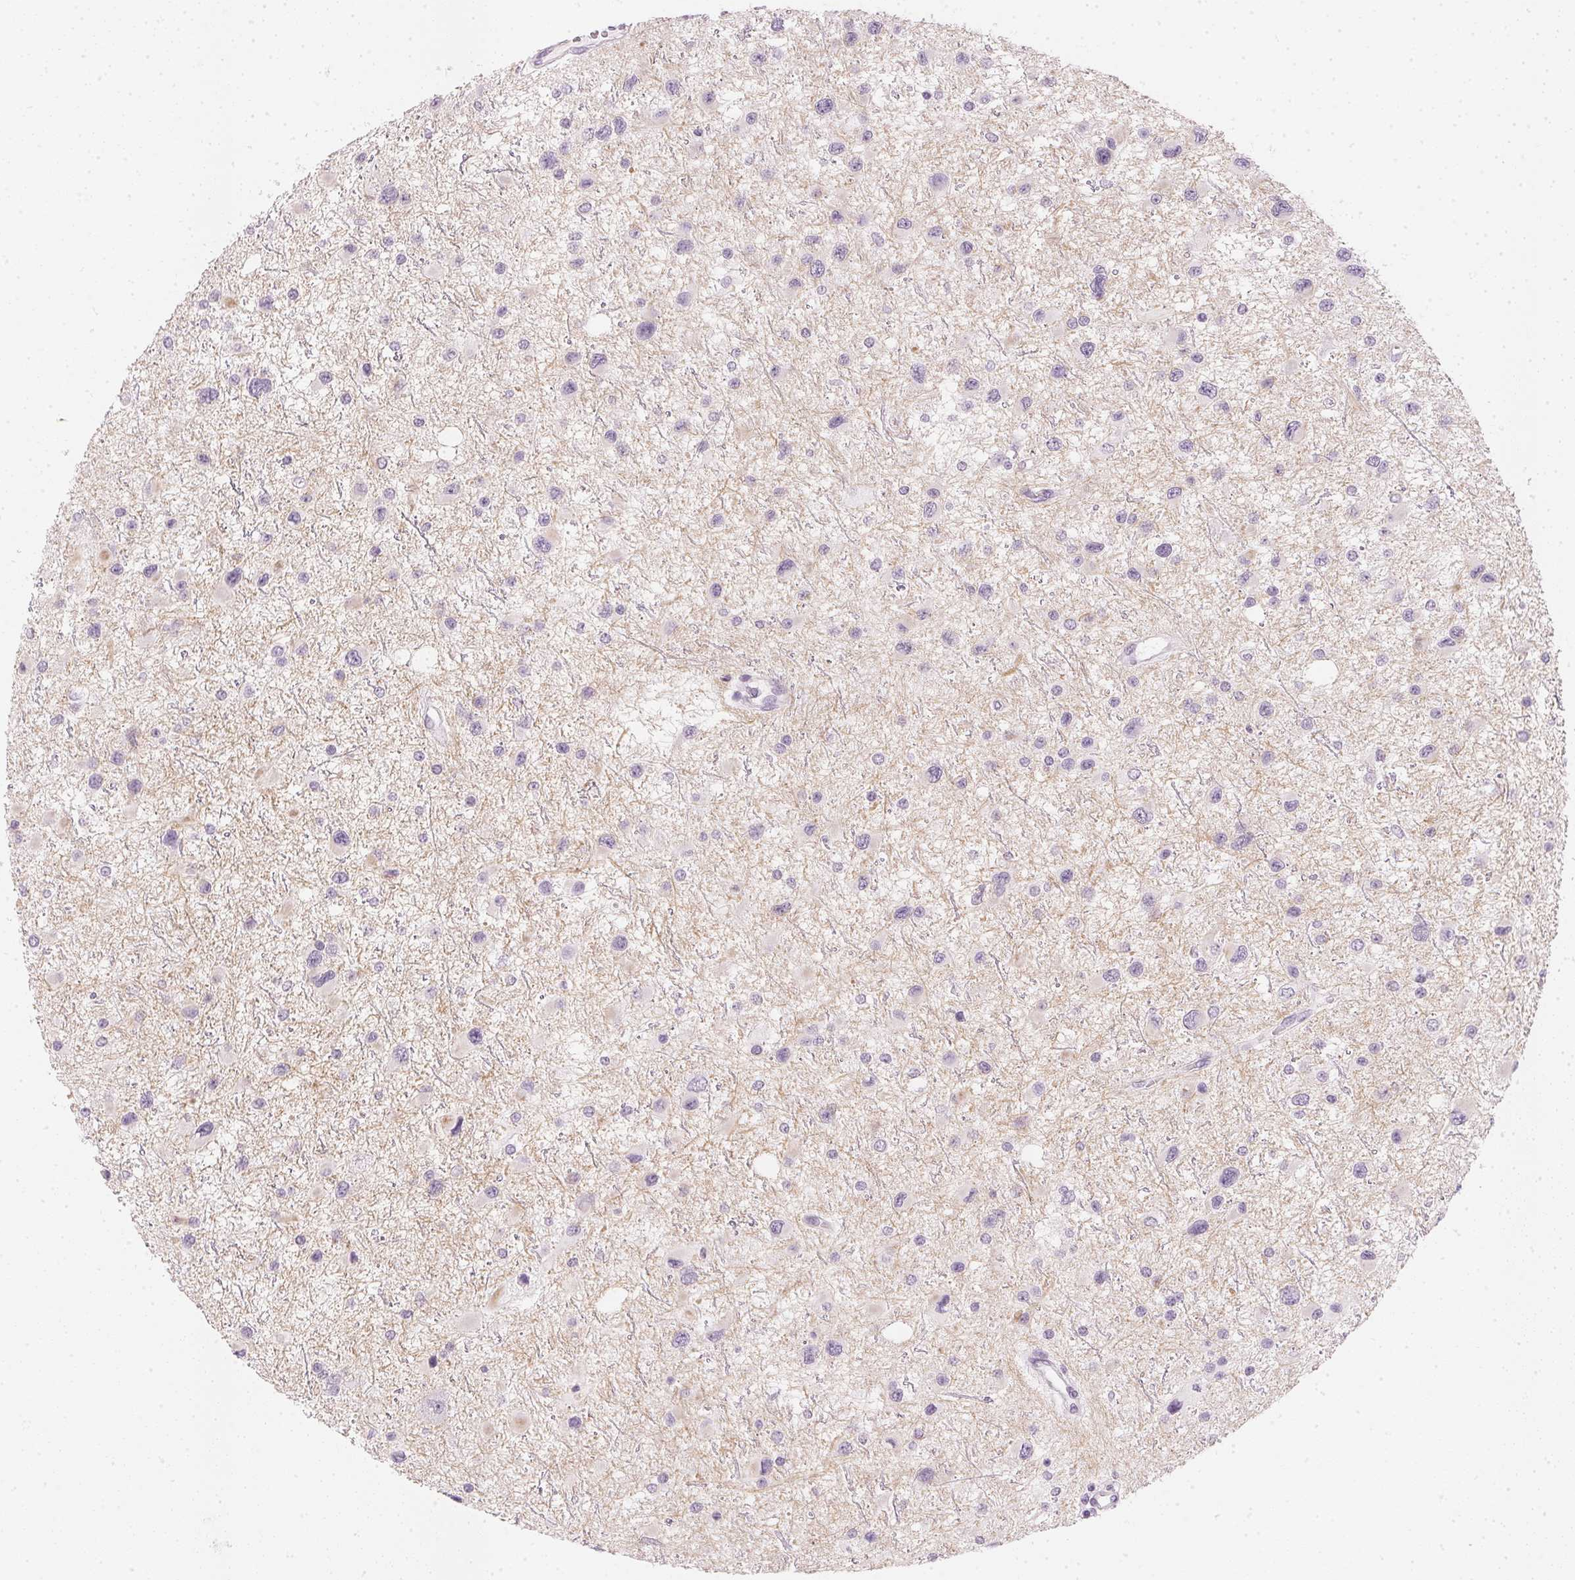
{"staining": {"intensity": "negative", "quantity": "none", "location": "none"}, "tissue": "glioma", "cell_type": "Tumor cells", "image_type": "cancer", "snomed": [{"axis": "morphology", "description": "Glioma, malignant, Low grade"}, {"axis": "topography", "description": "Brain"}], "caption": "DAB (3,3'-diaminobenzidine) immunohistochemical staining of human glioma exhibits no significant staining in tumor cells.", "gene": "CHST4", "patient": {"sex": "female", "age": 32}}